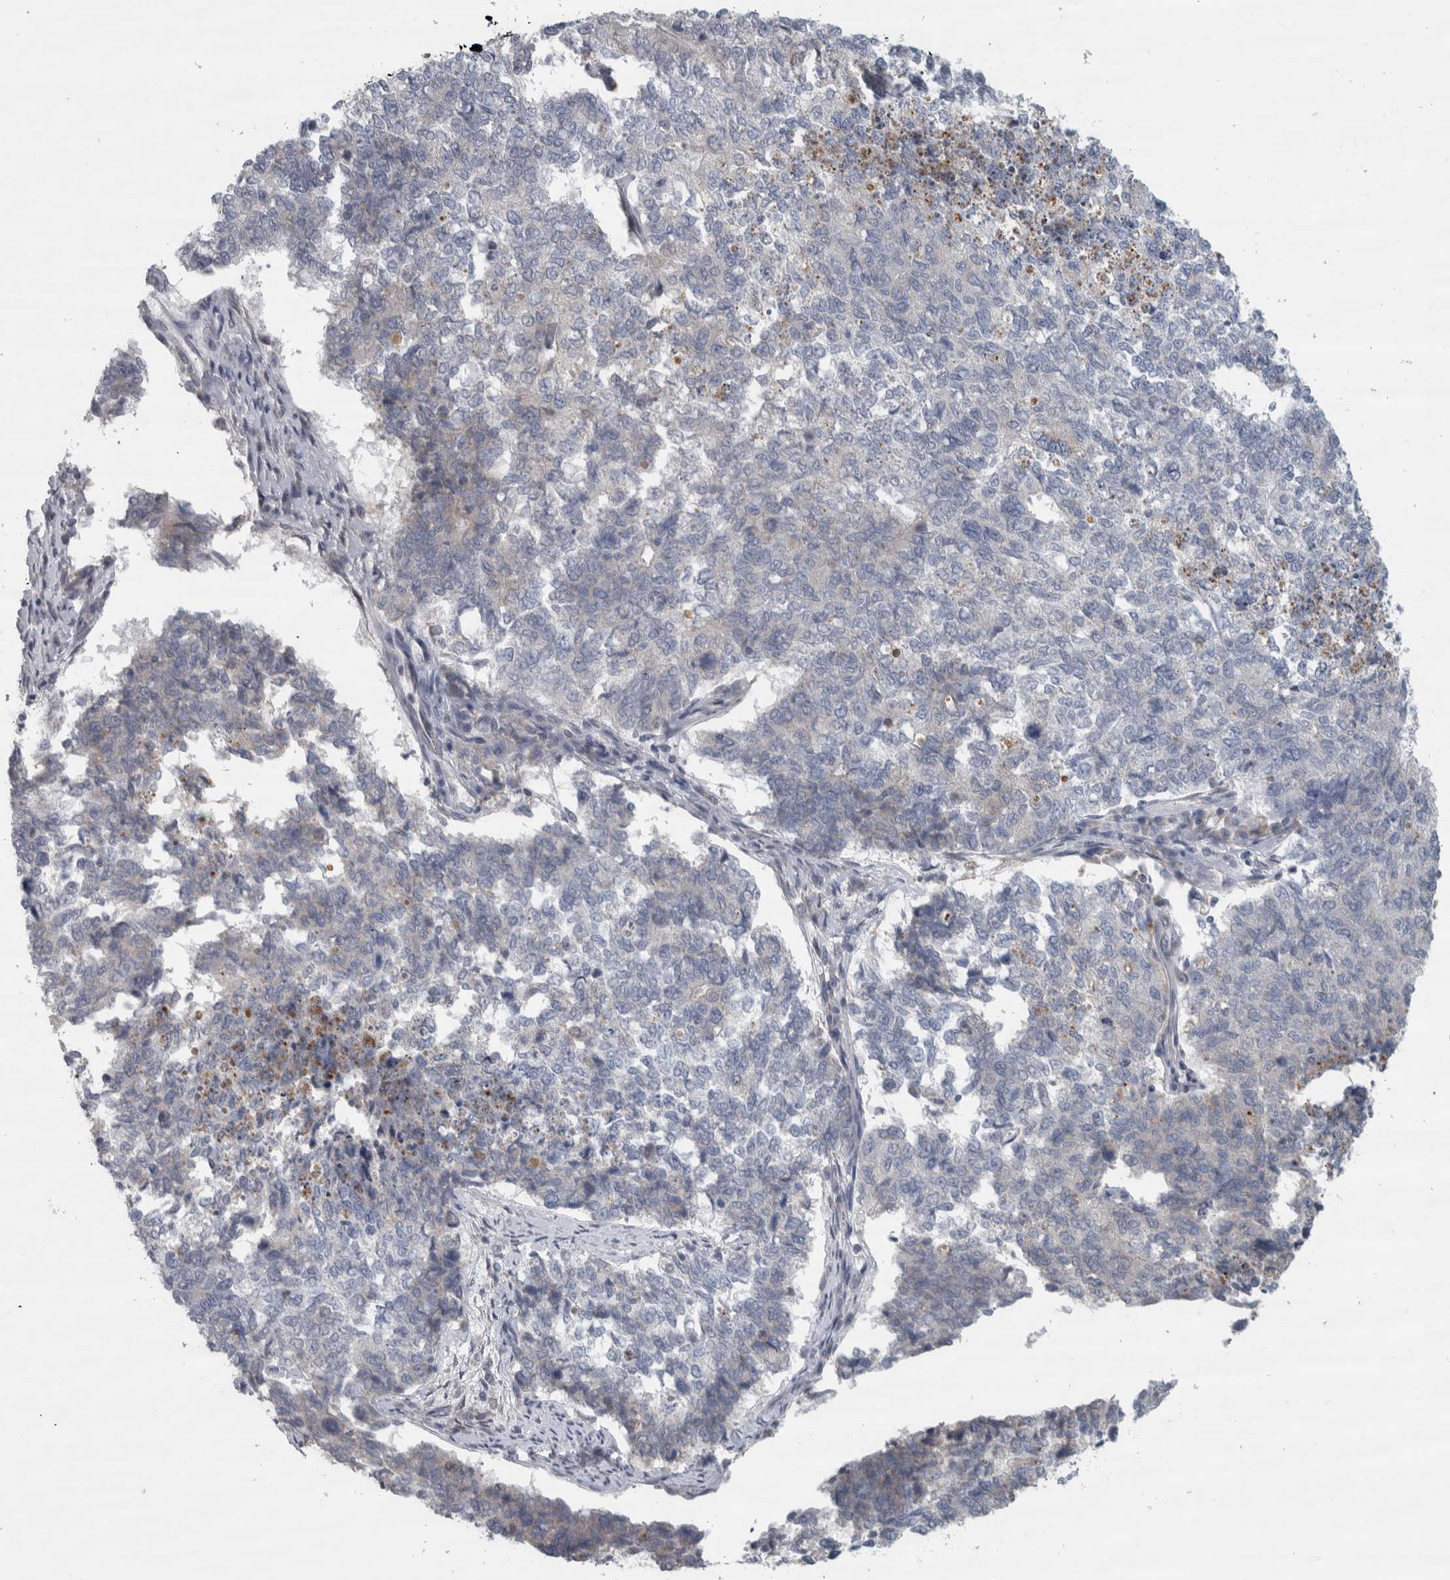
{"staining": {"intensity": "negative", "quantity": "none", "location": "none"}, "tissue": "cervical cancer", "cell_type": "Tumor cells", "image_type": "cancer", "snomed": [{"axis": "morphology", "description": "Squamous cell carcinoma, NOS"}, {"axis": "topography", "description": "Cervix"}], "caption": "Micrograph shows no significant protein staining in tumor cells of cervical cancer. The staining is performed using DAB (3,3'-diaminobenzidine) brown chromogen with nuclei counter-stained in using hematoxylin.", "gene": "SIGMAR1", "patient": {"sex": "female", "age": 63}}